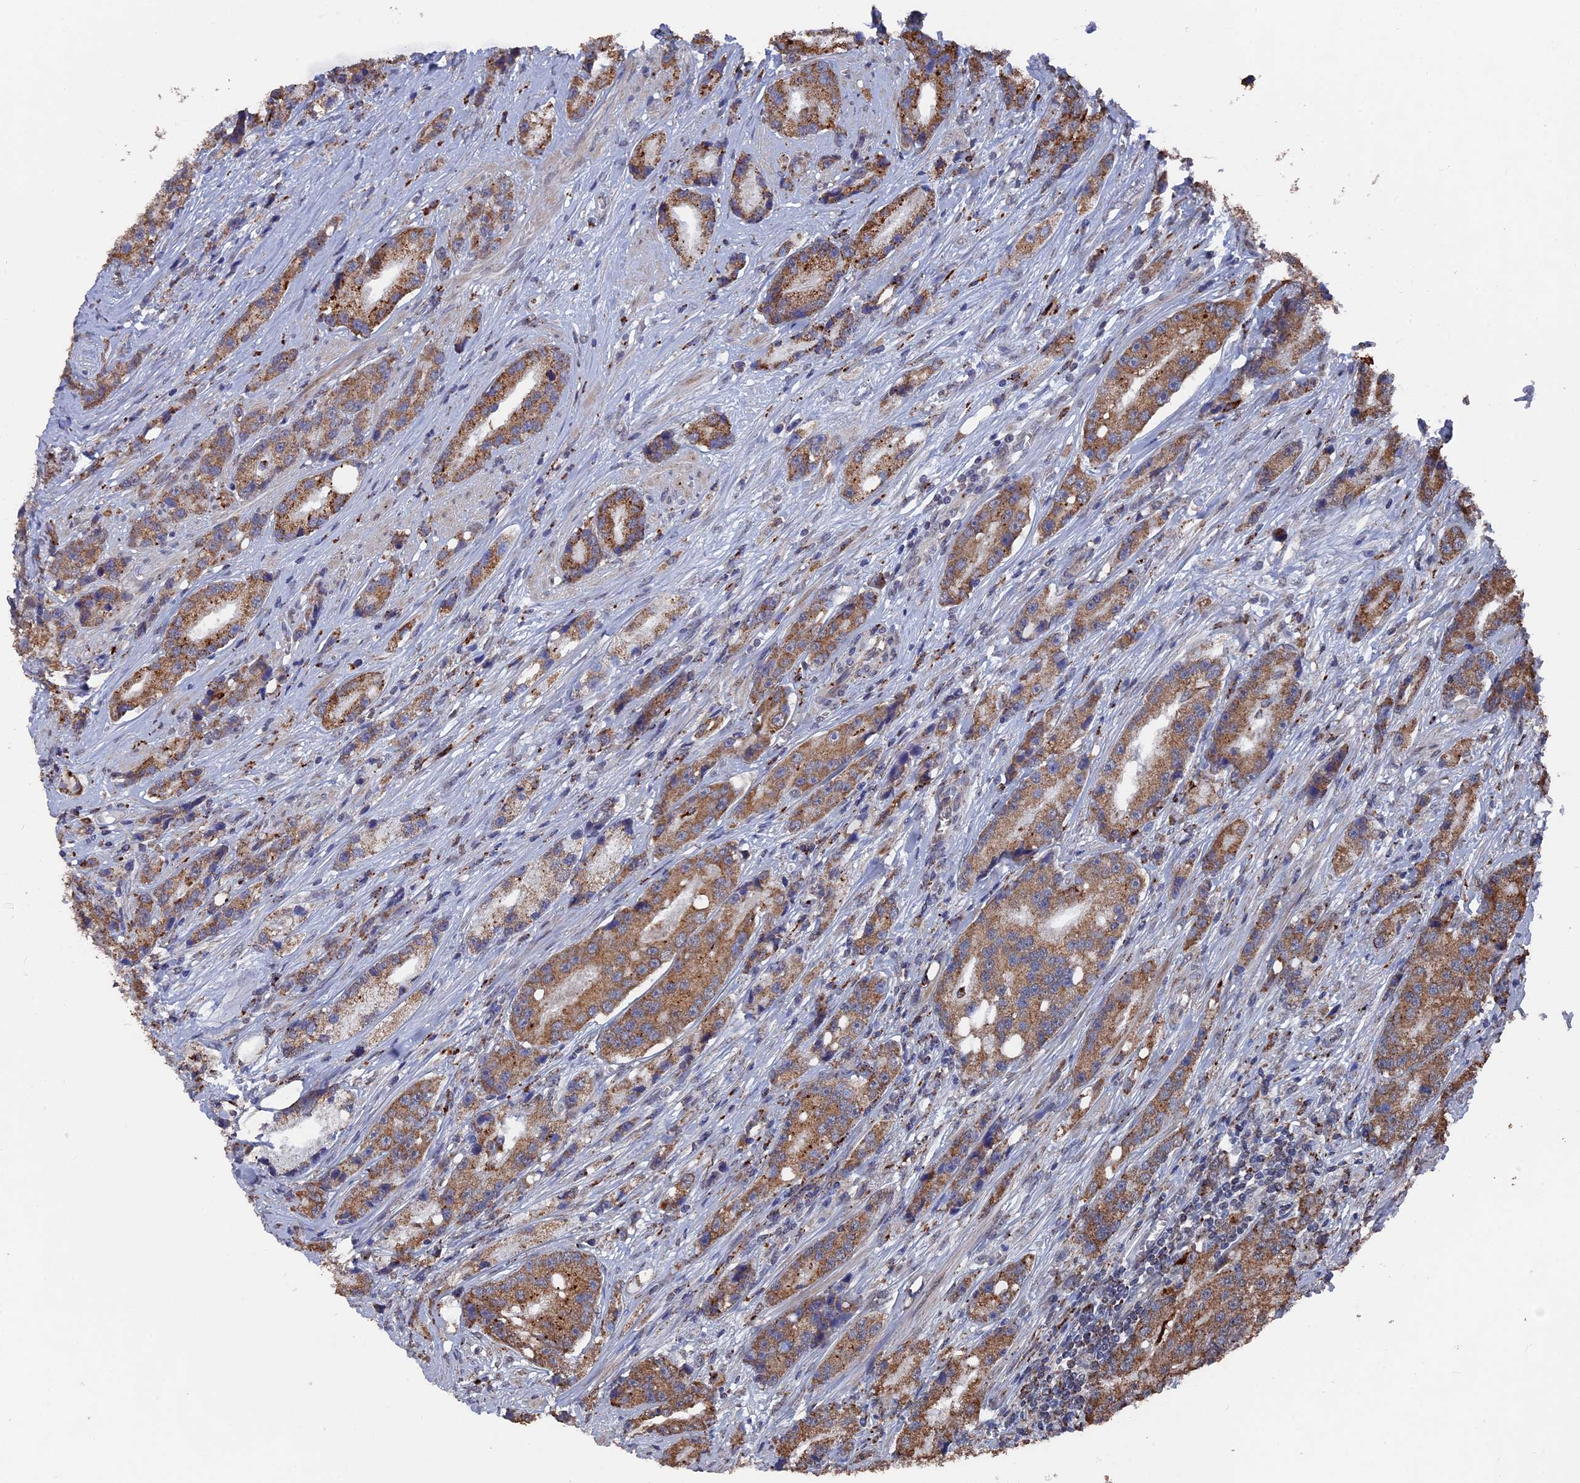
{"staining": {"intensity": "moderate", "quantity": ">75%", "location": "cytoplasmic/membranous"}, "tissue": "prostate cancer", "cell_type": "Tumor cells", "image_type": "cancer", "snomed": [{"axis": "morphology", "description": "Adenocarcinoma, High grade"}, {"axis": "topography", "description": "Prostate"}], "caption": "There is medium levels of moderate cytoplasmic/membranous expression in tumor cells of prostate cancer (adenocarcinoma (high-grade)), as demonstrated by immunohistochemical staining (brown color).", "gene": "SMG9", "patient": {"sex": "male", "age": 74}}